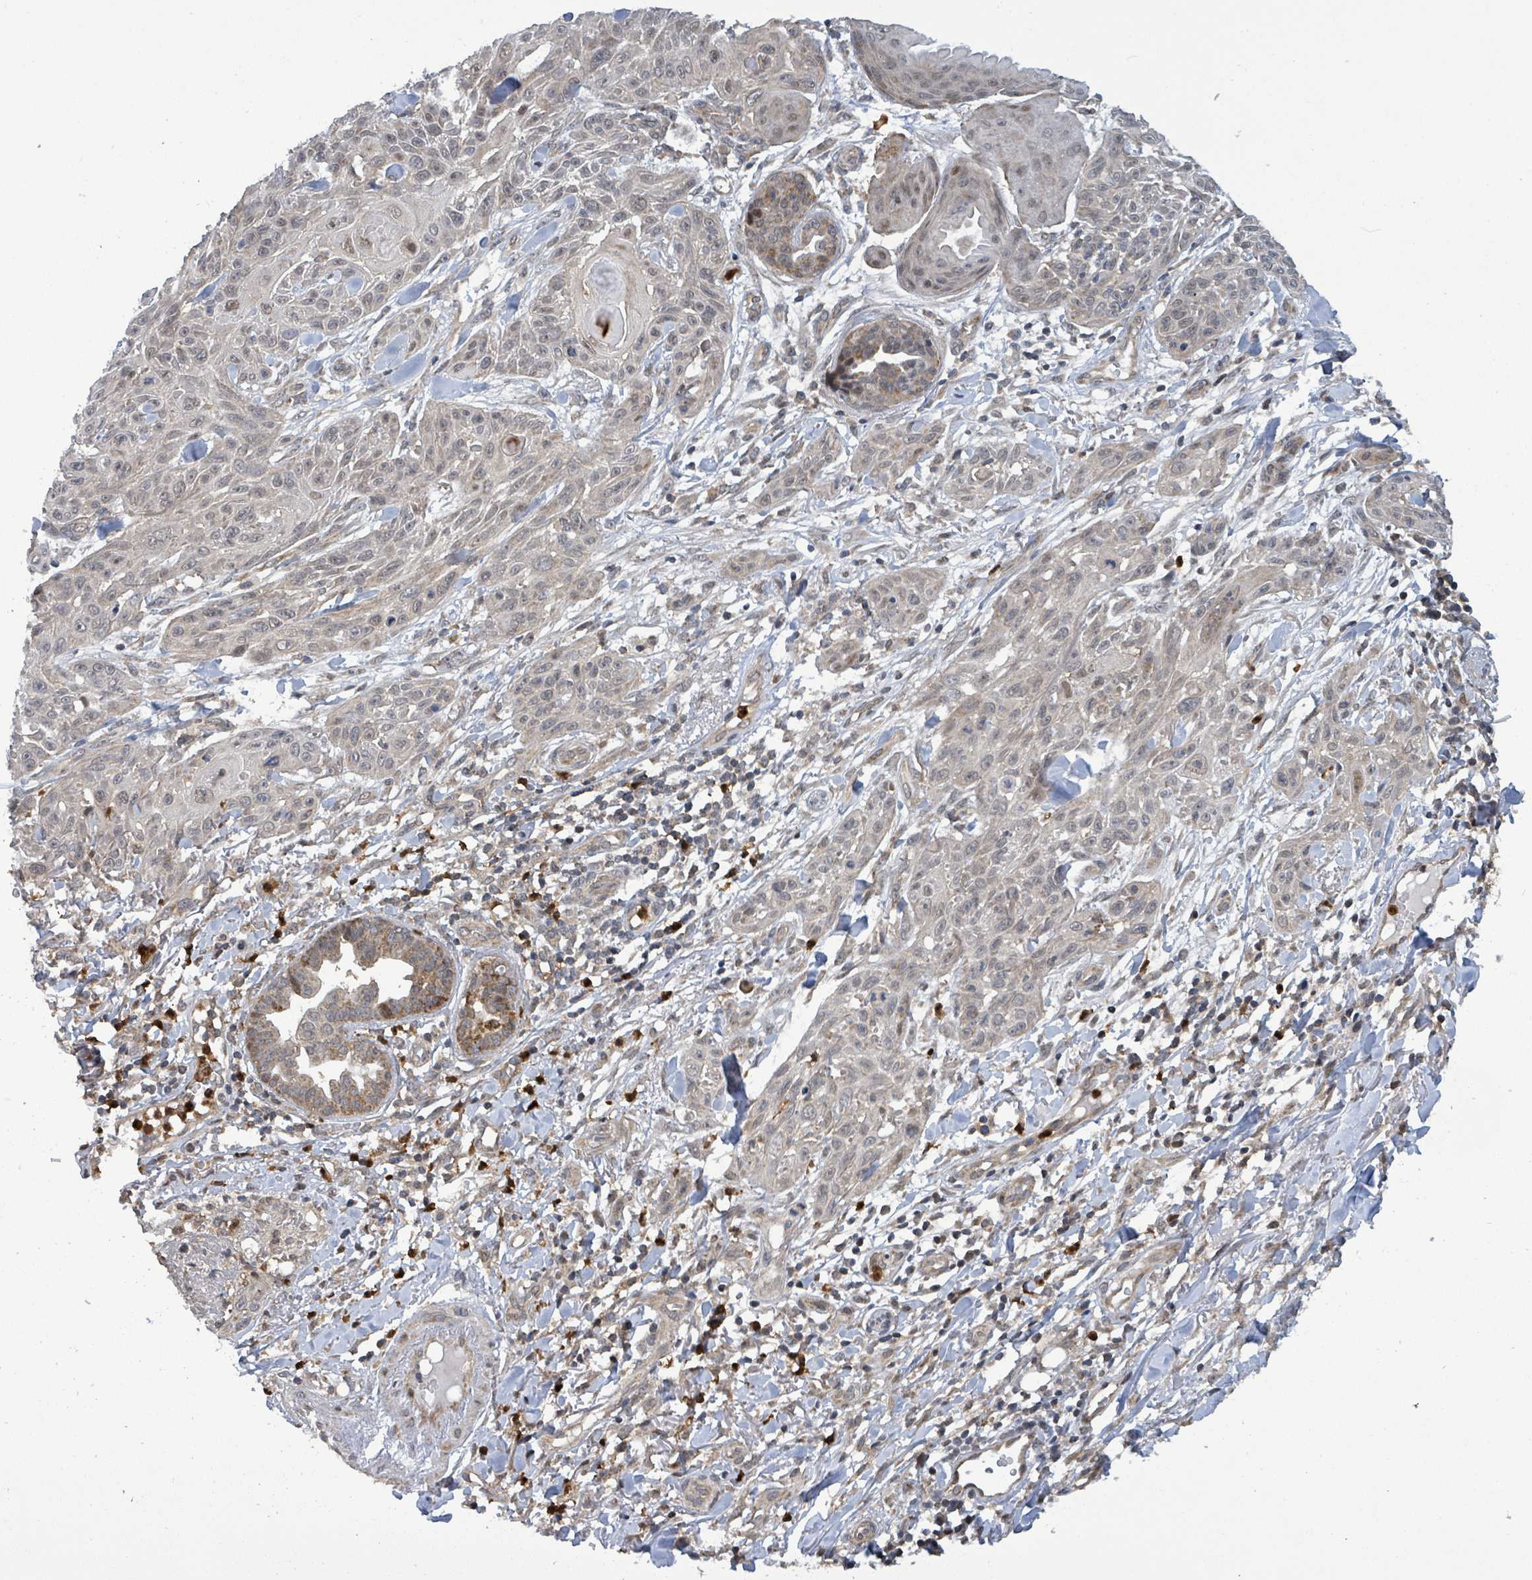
{"staining": {"intensity": "negative", "quantity": "none", "location": "none"}, "tissue": "skin cancer", "cell_type": "Tumor cells", "image_type": "cancer", "snomed": [{"axis": "morphology", "description": "Squamous cell carcinoma, NOS"}, {"axis": "topography", "description": "Skin"}], "caption": "Squamous cell carcinoma (skin) was stained to show a protein in brown. There is no significant positivity in tumor cells. (DAB (3,3'-diaminobenzidine) immunohistochemistry, high magnification).", "gene": "COQ6", "patient": {"sex": "male", "age": 86}}